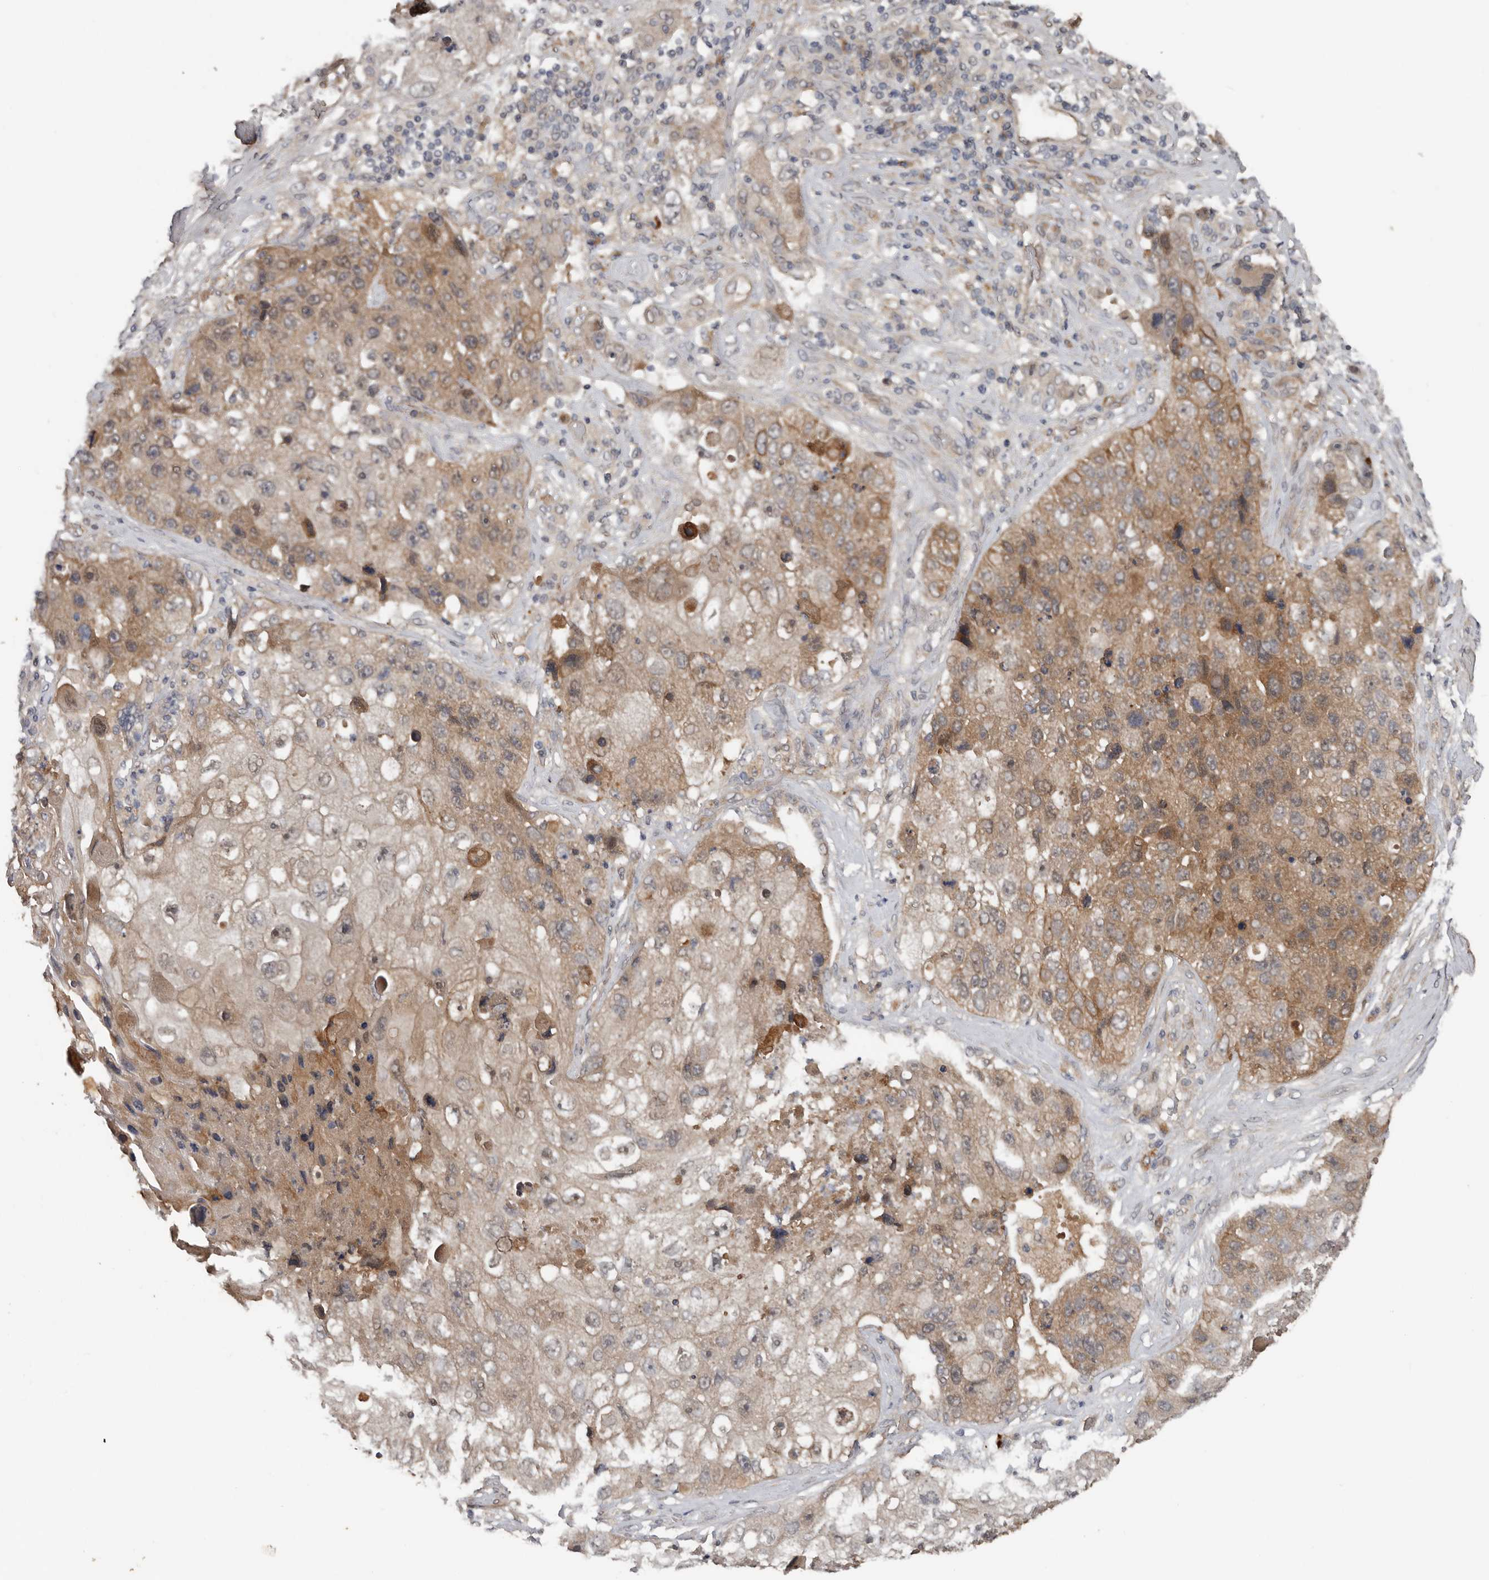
{"staining": {"intensity": "moderate", "quantity": ">75%", "location": "cytoplasmic/membranous"}, "tissue": "lung cancer", "cell_type": "Tumor cells", "image_type": "cancer", "snomed": [{"axis": "morphology", "description": "Squamous cell carcinoma, NOS"}, {"axis": "topography", "description": "Lung"}], "caption": "Immunohistochemistry micrograph of lung cancer (squamous cell carcinoma) stained for a protein (brown), which demonstrates medium levels of moderate cytoplasmic/membranous positivity in approximately >75% of tumor cells.", "gene": "DNAJB4", "patient": {"sex": "male", "age": 61}}